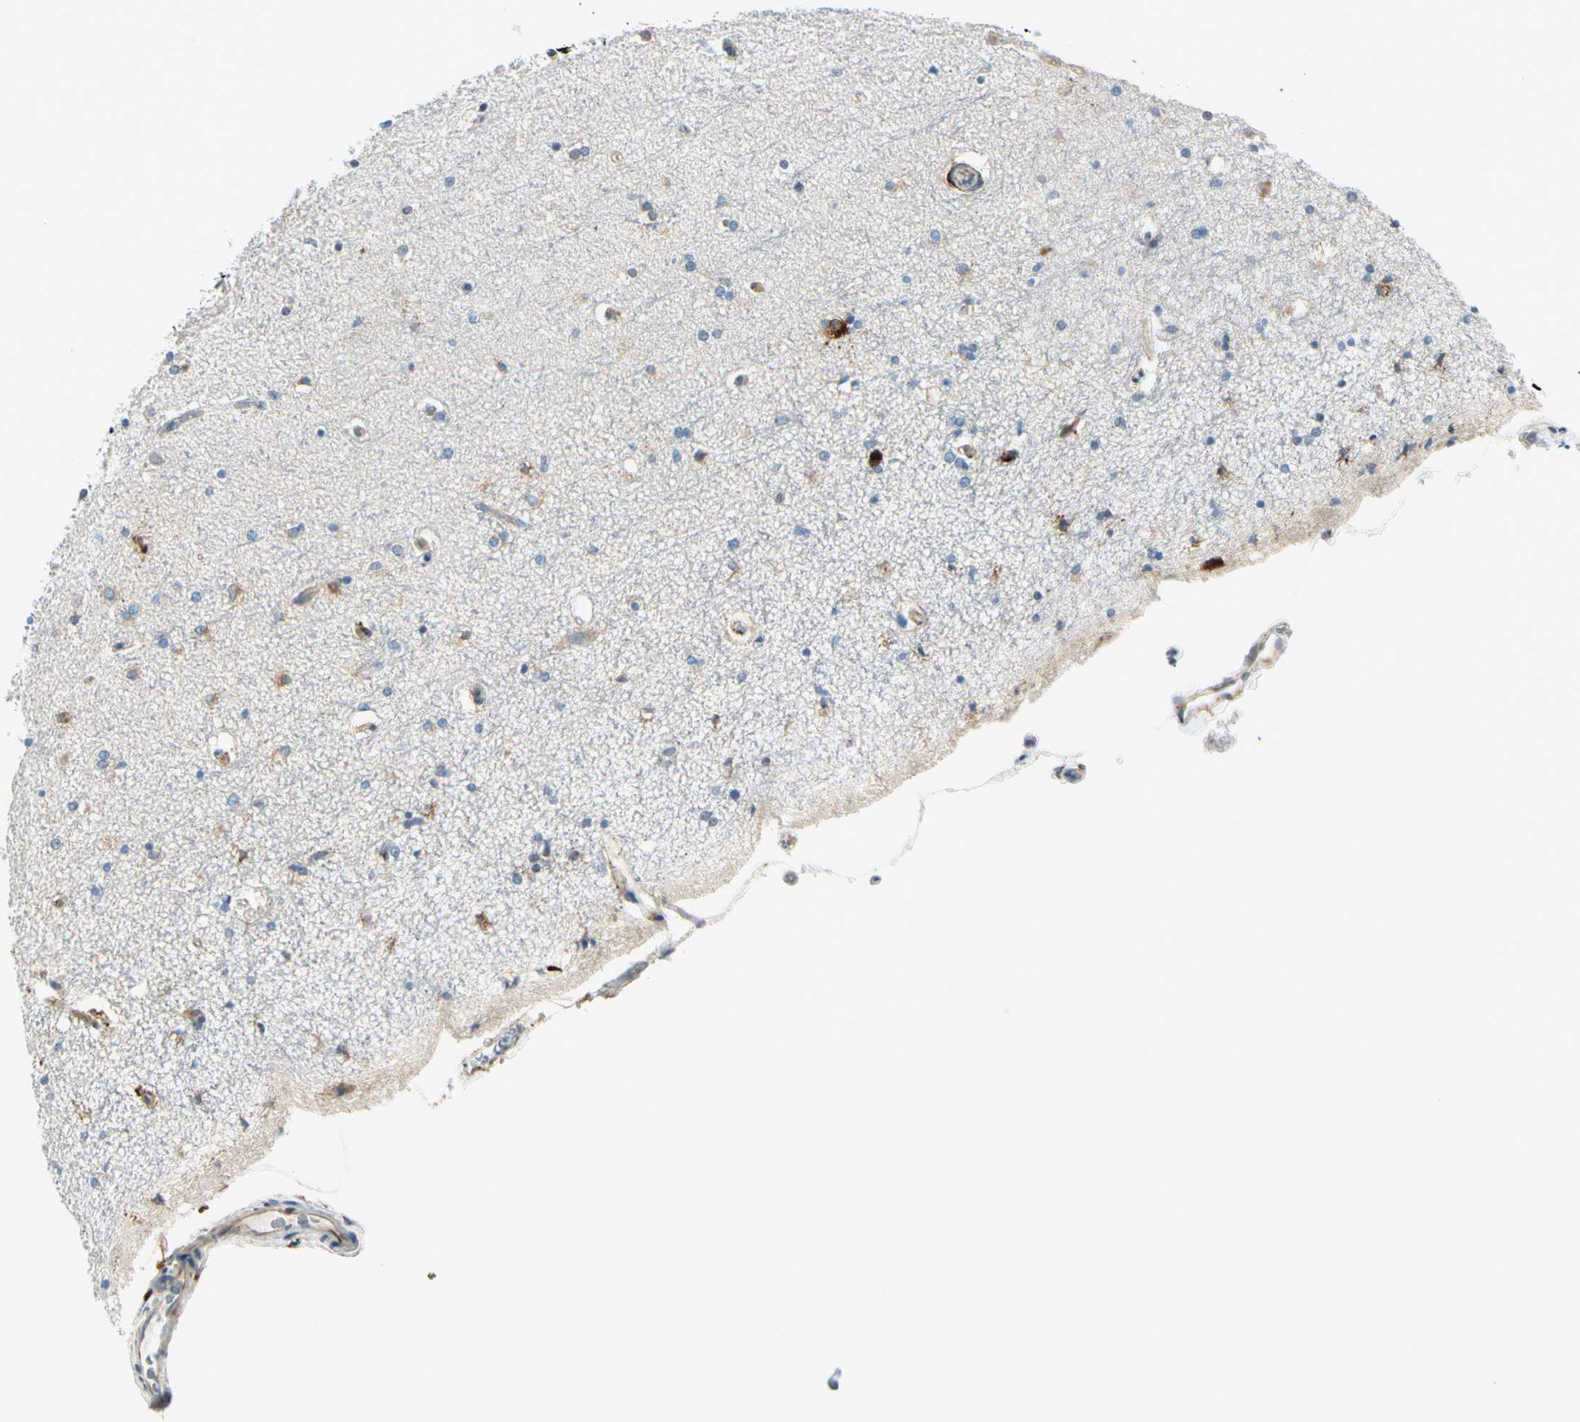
{"staining": {"intensity": "negative", "quantity": "none", "location": "none"}, "tissue": "hippocampus", "cell_type": "Glial cells", "image_type": "normal", "snomed": [{"axis": "morphology", "description": "Normal tissue, NOS"}, {"axis": "topography", "description": "Hippocampus"}], "caption": "Immunohistochemistry (IHC) photomicrograph of benign hippocampus: human hippocampus stained with DAB shows no significant protein expression in glial cells.", "gene": "FKBP7", "patient": {"sex": "female", "age": 54}}